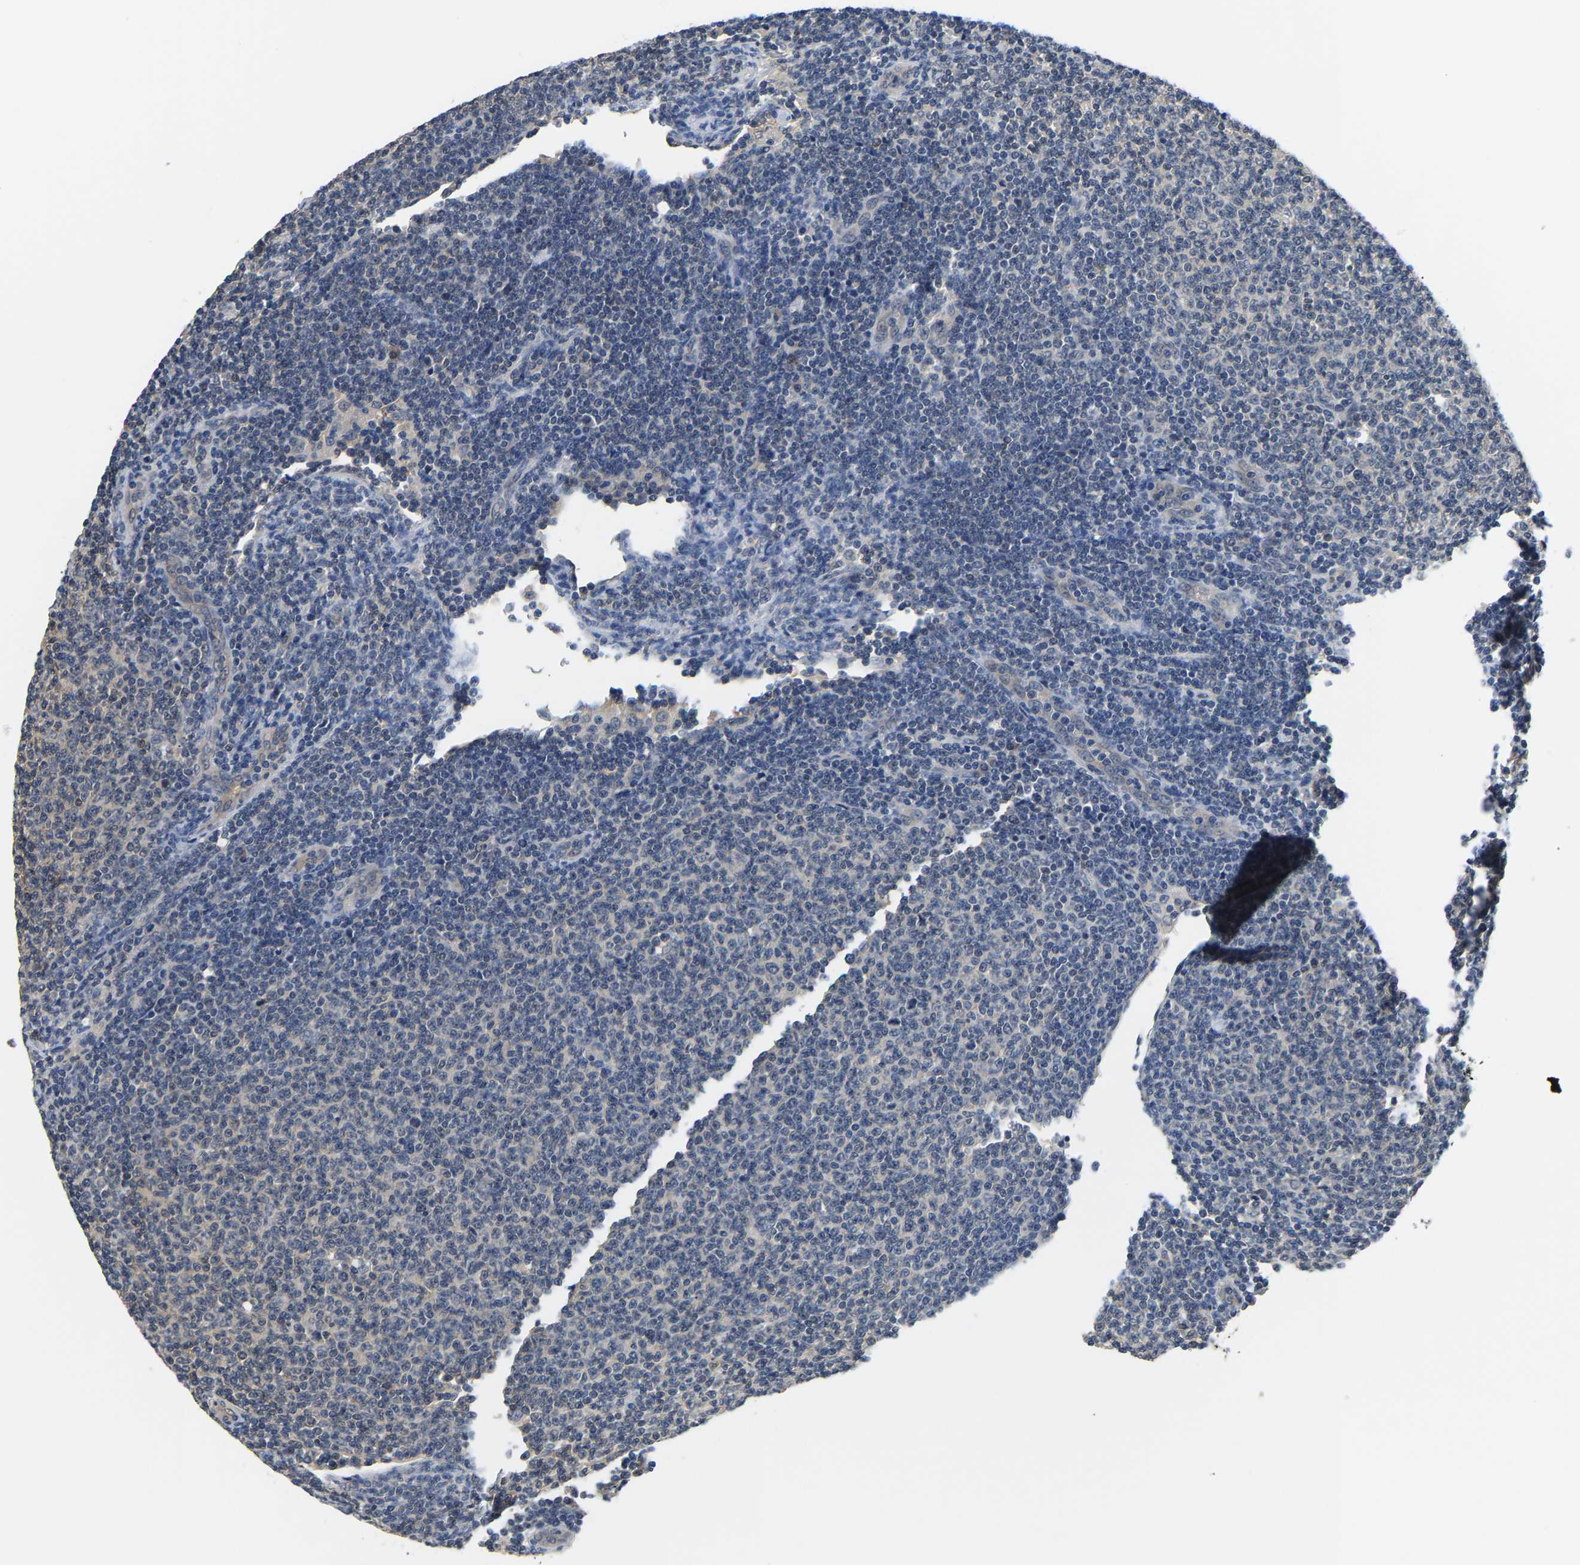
{"staining": {"intensity": "negative", "quantity": "none", "location": "none"}, "tissue": "lymphoma", "cell_type": "Tumor cells", "image_type": "cancer", "snomed": [{"axis": "morphology", "description": "Malignant lymphoma, non-Hodgkin's type, Low grade"}, {"axis": "topography", "description": "Lymph node"}], "caption": "High magnification brightfield microscopy of malignant lymphoma, non-Hodgkin's type (low-grade) stained with DAB (3,3'-diaminobenzidine) (brown) and counterstained with hematoxylin (blue): tumor cells show no significant positivity. (Brightfield microscopy of DAB (3,3'-diaminobenzidine) immunohistochemistry (IHC) at high magnification).", "gene": "ARHGEF12", "patient": {"sex": "male", "age": 66}}